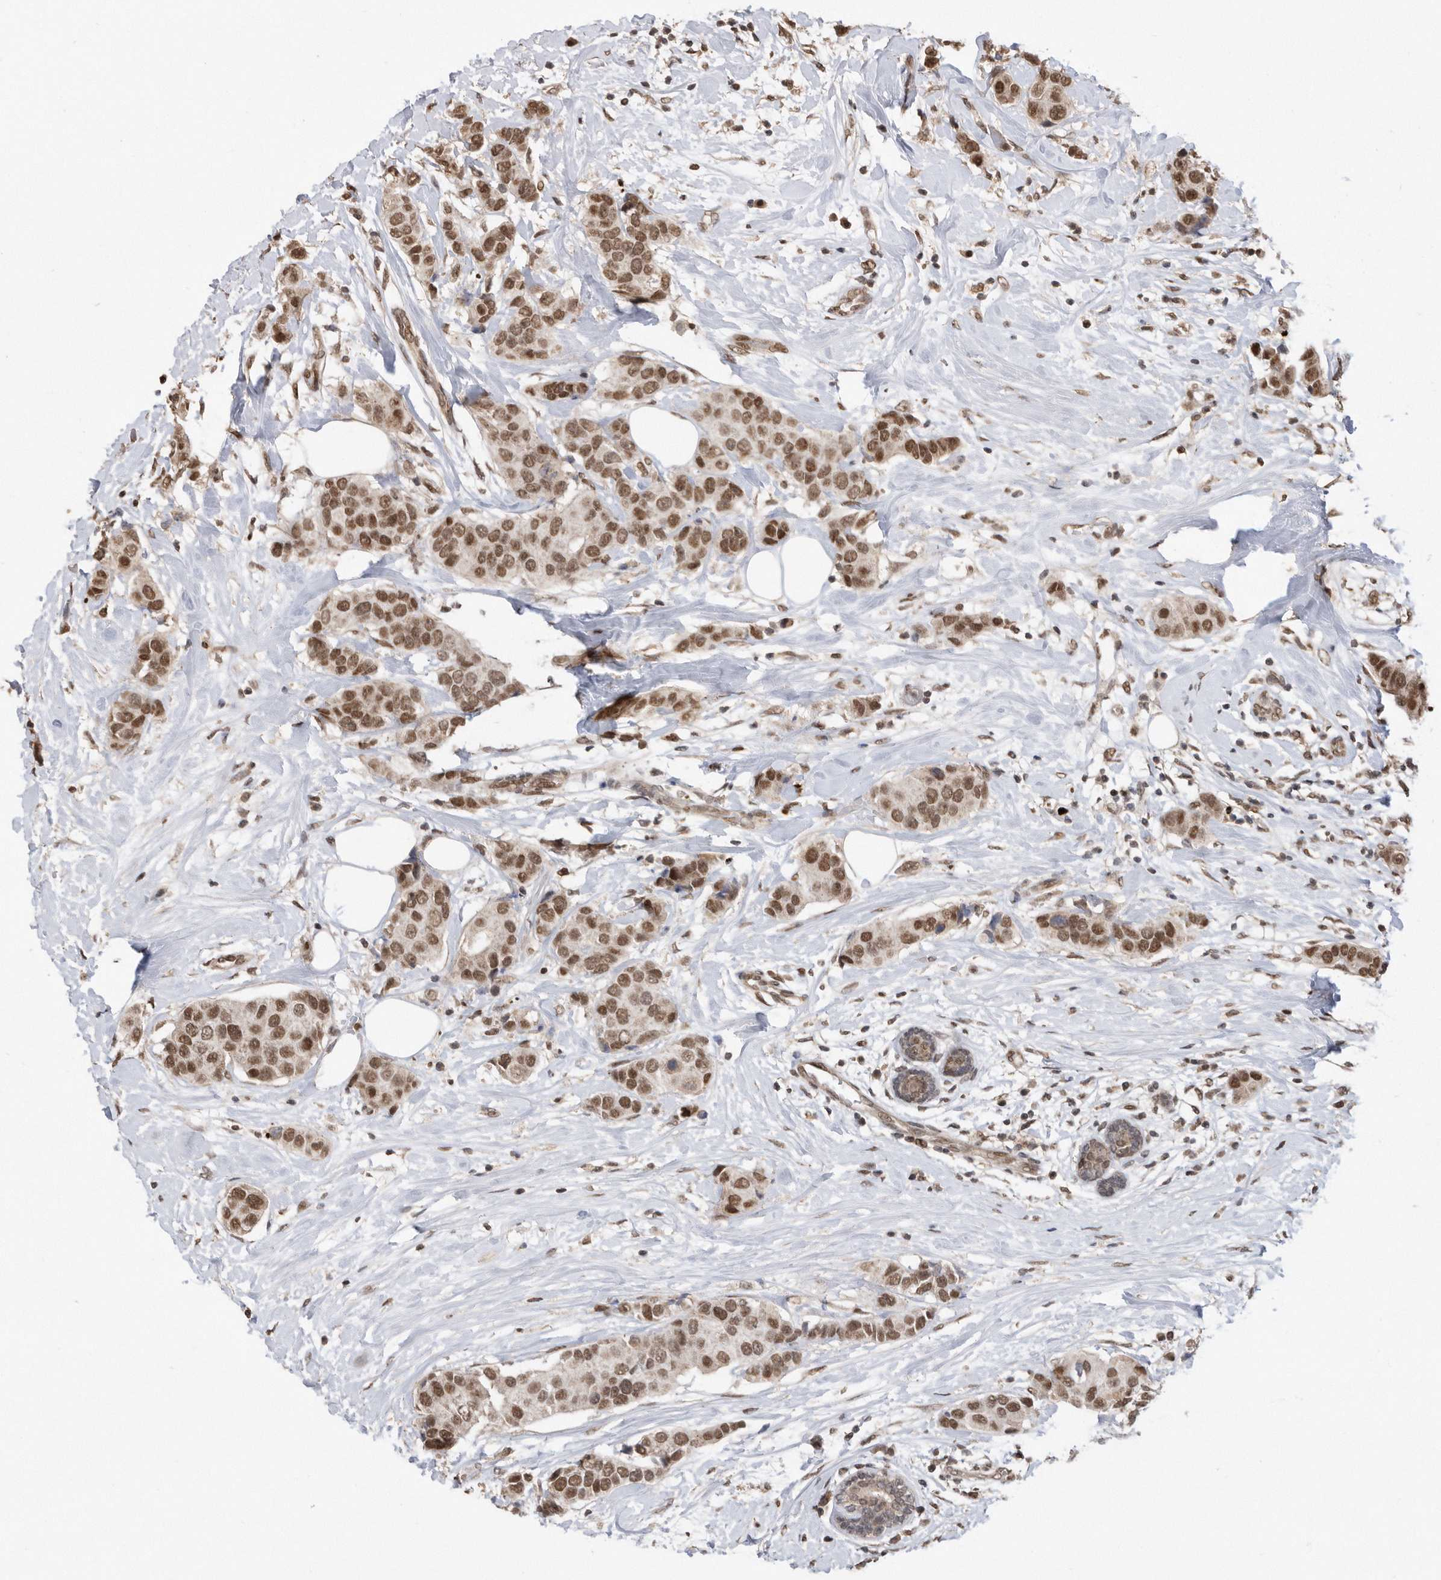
{"staining": {"intensity": "moderate", "quantity": ">75%", "location": "nuclear"}, "tissue": "breast cancer", "cell_type": "Tumor cells", "image_type": "cancer", "snomed": [{"axis": "morphology", "description": "Normal tissue, NOS"}, {"axis": "morphology", "description": "Duct carcinoma"}, {"axis": "topography", "description": "Breast"}], "caption": "The immunohistochemical stain labels moderate nuclear staining in tumor cells of invasive ductal carcinoma (breast) tissue.", "gene": "TDRD3", "patient": {"sex": "female", "age": 39}}